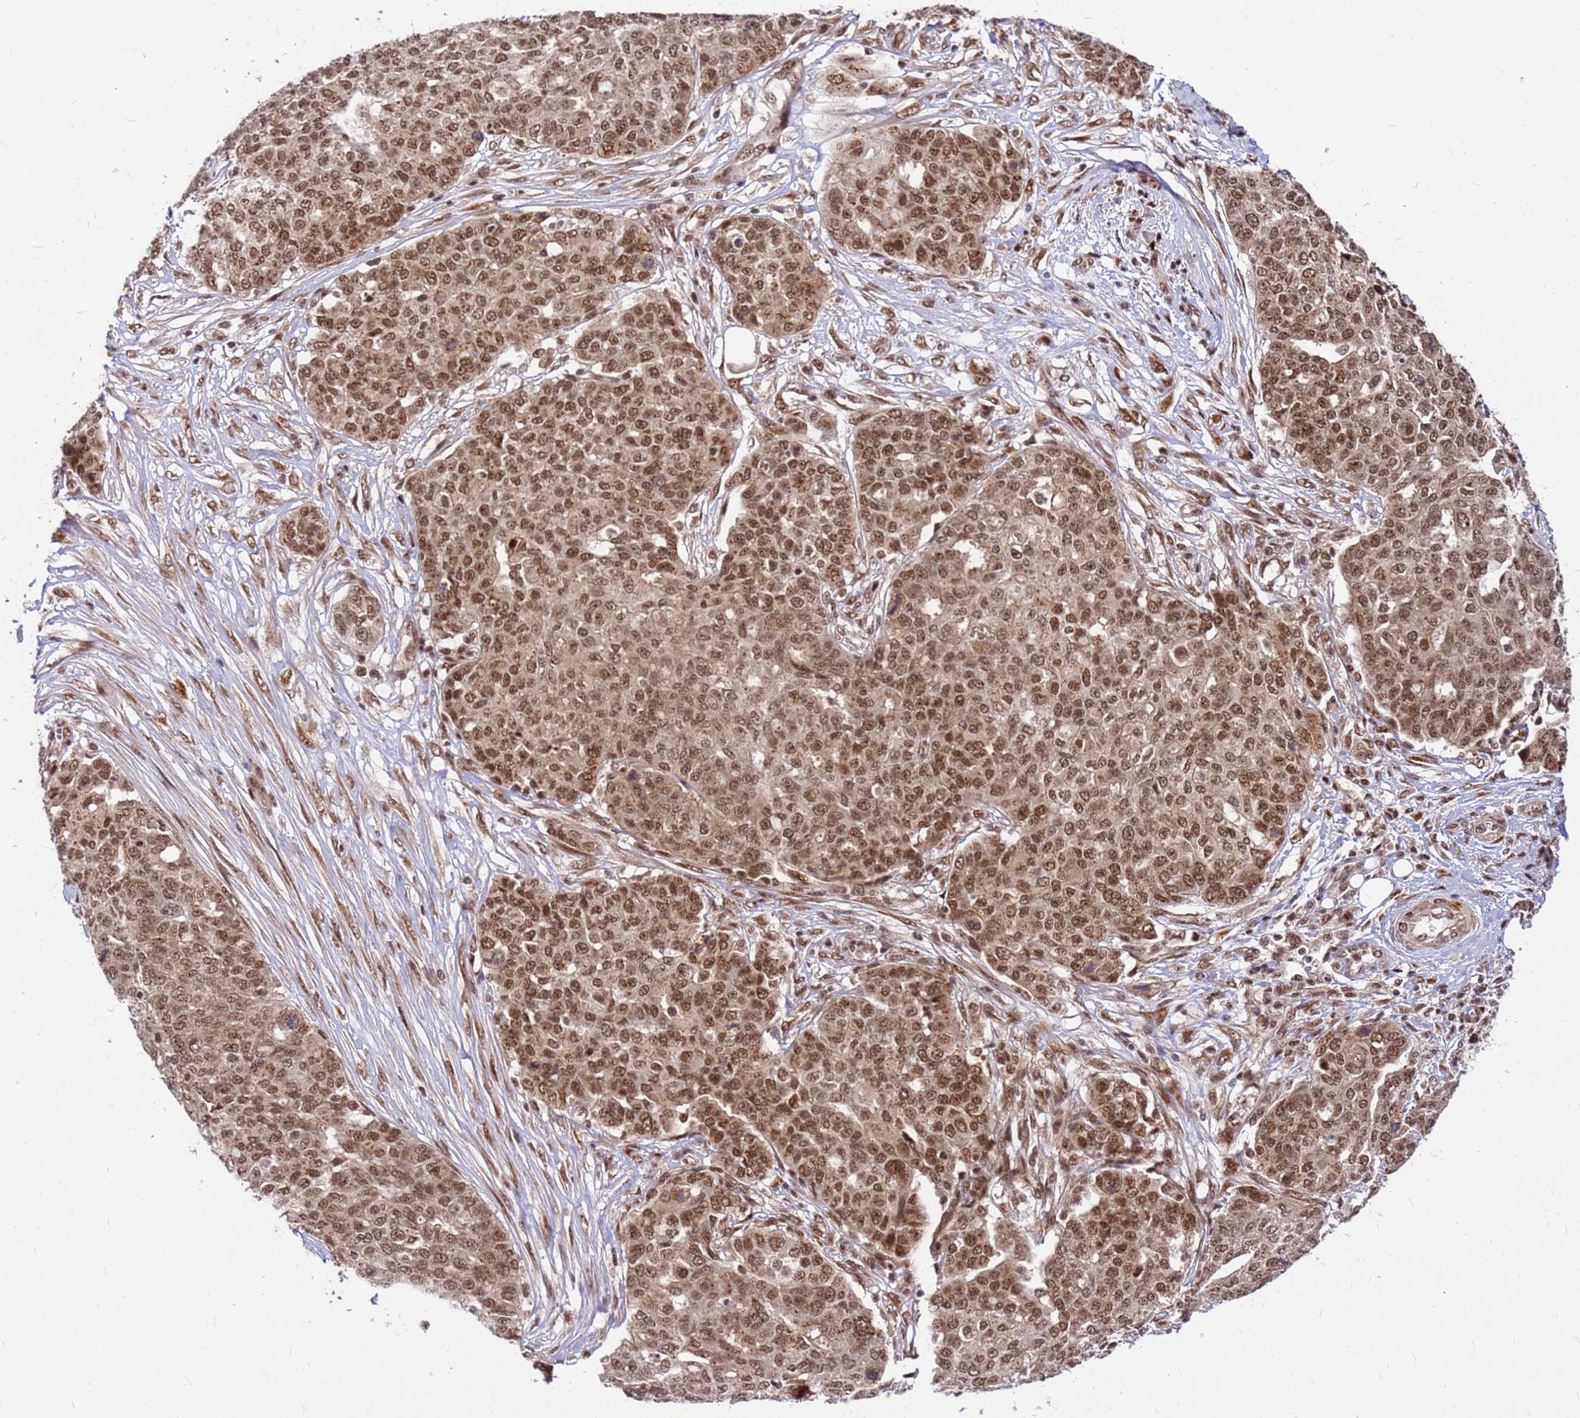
{"staining": {"intensity": "moderate", "quantity": ">75%", "location": "nuclear"}, "tissue": "ovarian cancer", "cell_type": "Tumor cells", "image_type": "cancer", "snomed": [{"axis": "morphology", "description": "Cystadenocarcinoma, serous, NOS"}, {"axis": "topography", "description": "Soft tissue"}, {"axis": "topography", "description": "Ovary"}], "caption": "Protein staining shows moderate nuclear positivity in approximately >75% of tumor cells in ovarian serous cystadenocarcinoma.", "gene": "NCBP2", "patient": {"sex": "female", "age": 57}}